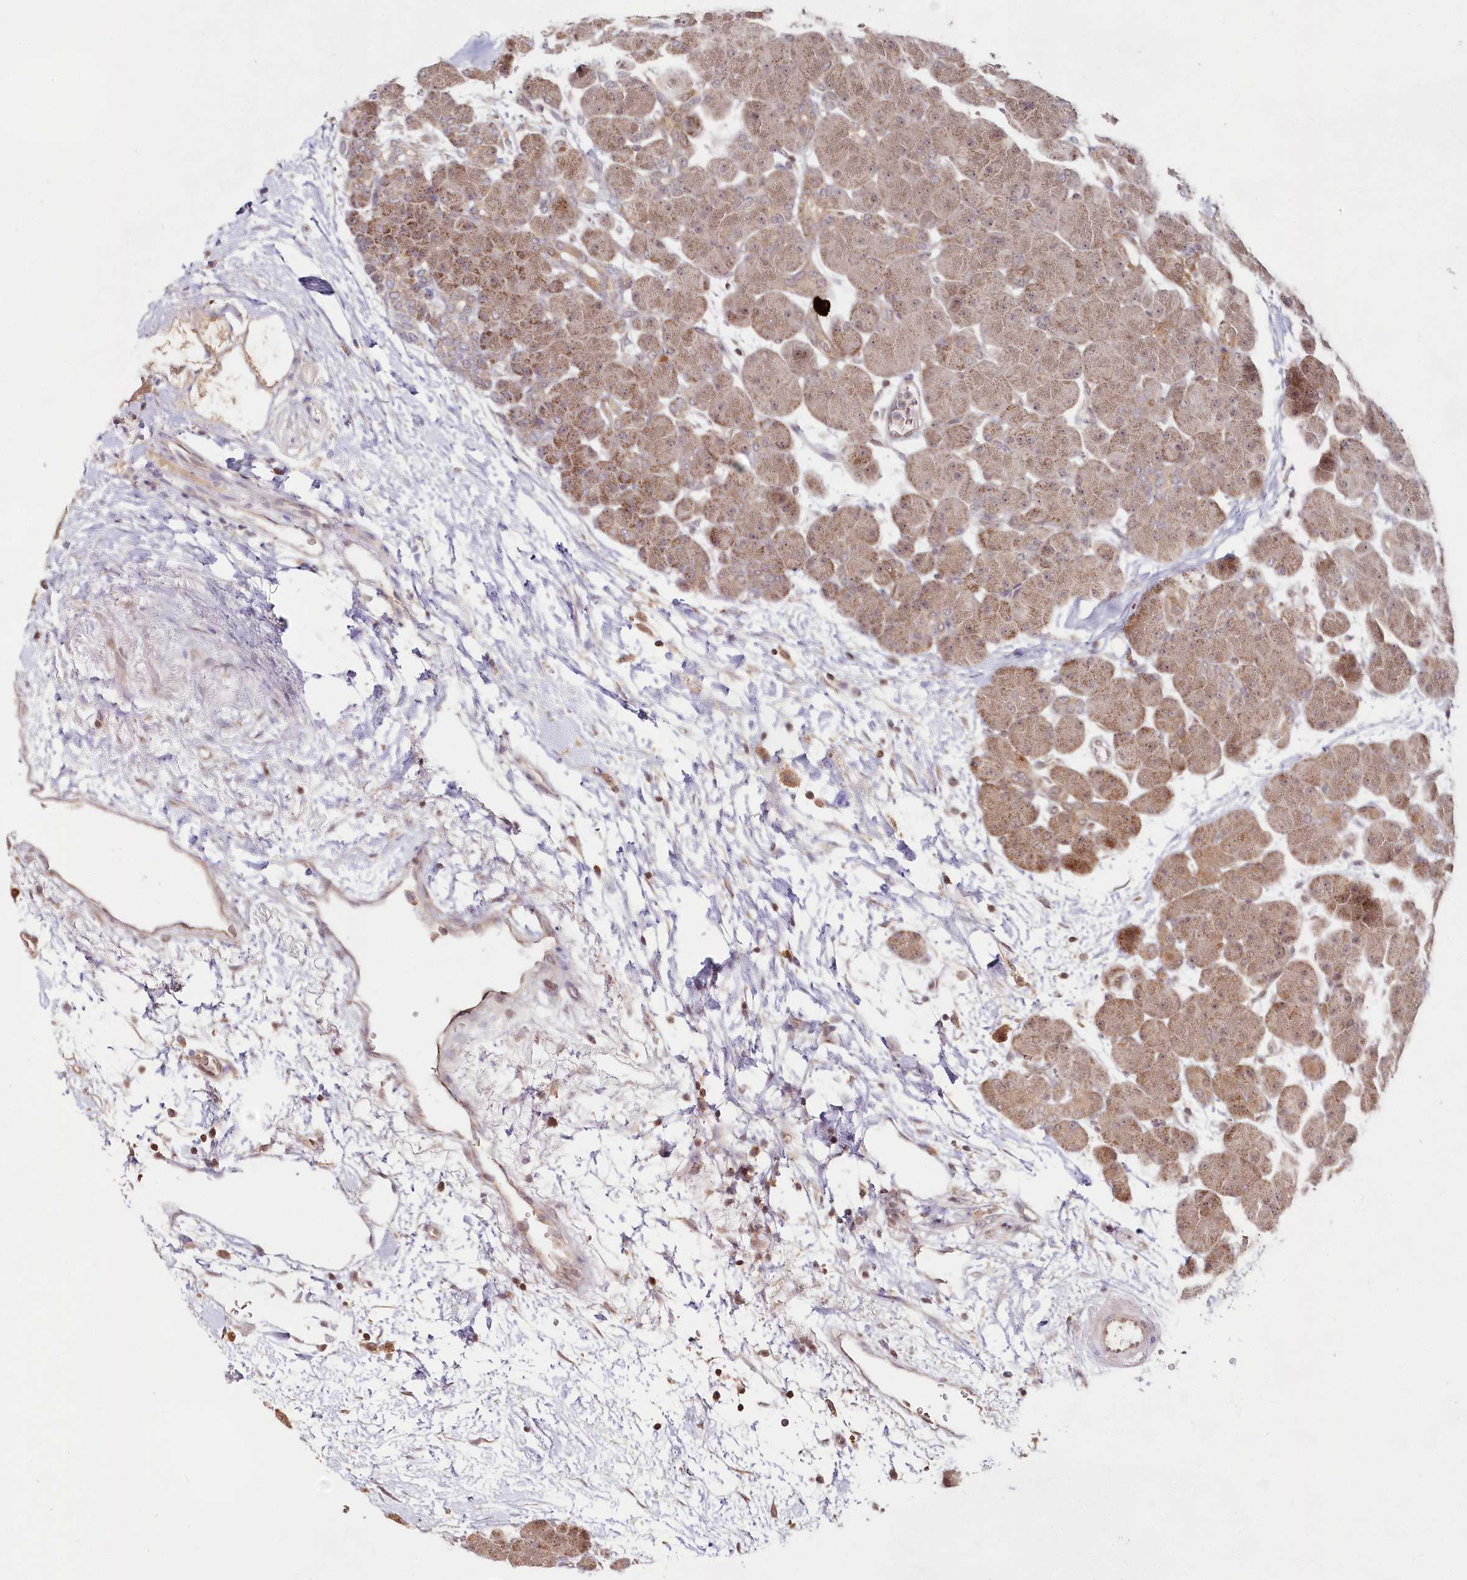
{"staining": {"intensity": "moderate", "quantity": ">75%", "location": "cytoplasmic/membranous"}, "tissue": "pancreas", "cell_type": "Exocrine glandular cells", "image_type": "normal", "snomed": [{"axis": "morphology", "description": "Normal tissue, NOS"}, {"axis": "topography", "description": "Pancreas"}], "caption": "IHC micrograph of unremarkable pancreas stained for a protein (brown), which demonstrates medium levels of moderate cytoplasmic/membranous staining in about >75% of exocrine glandular cells.", "gene": "IMPA1", "patient": {"sex": "male", "age": 66}}